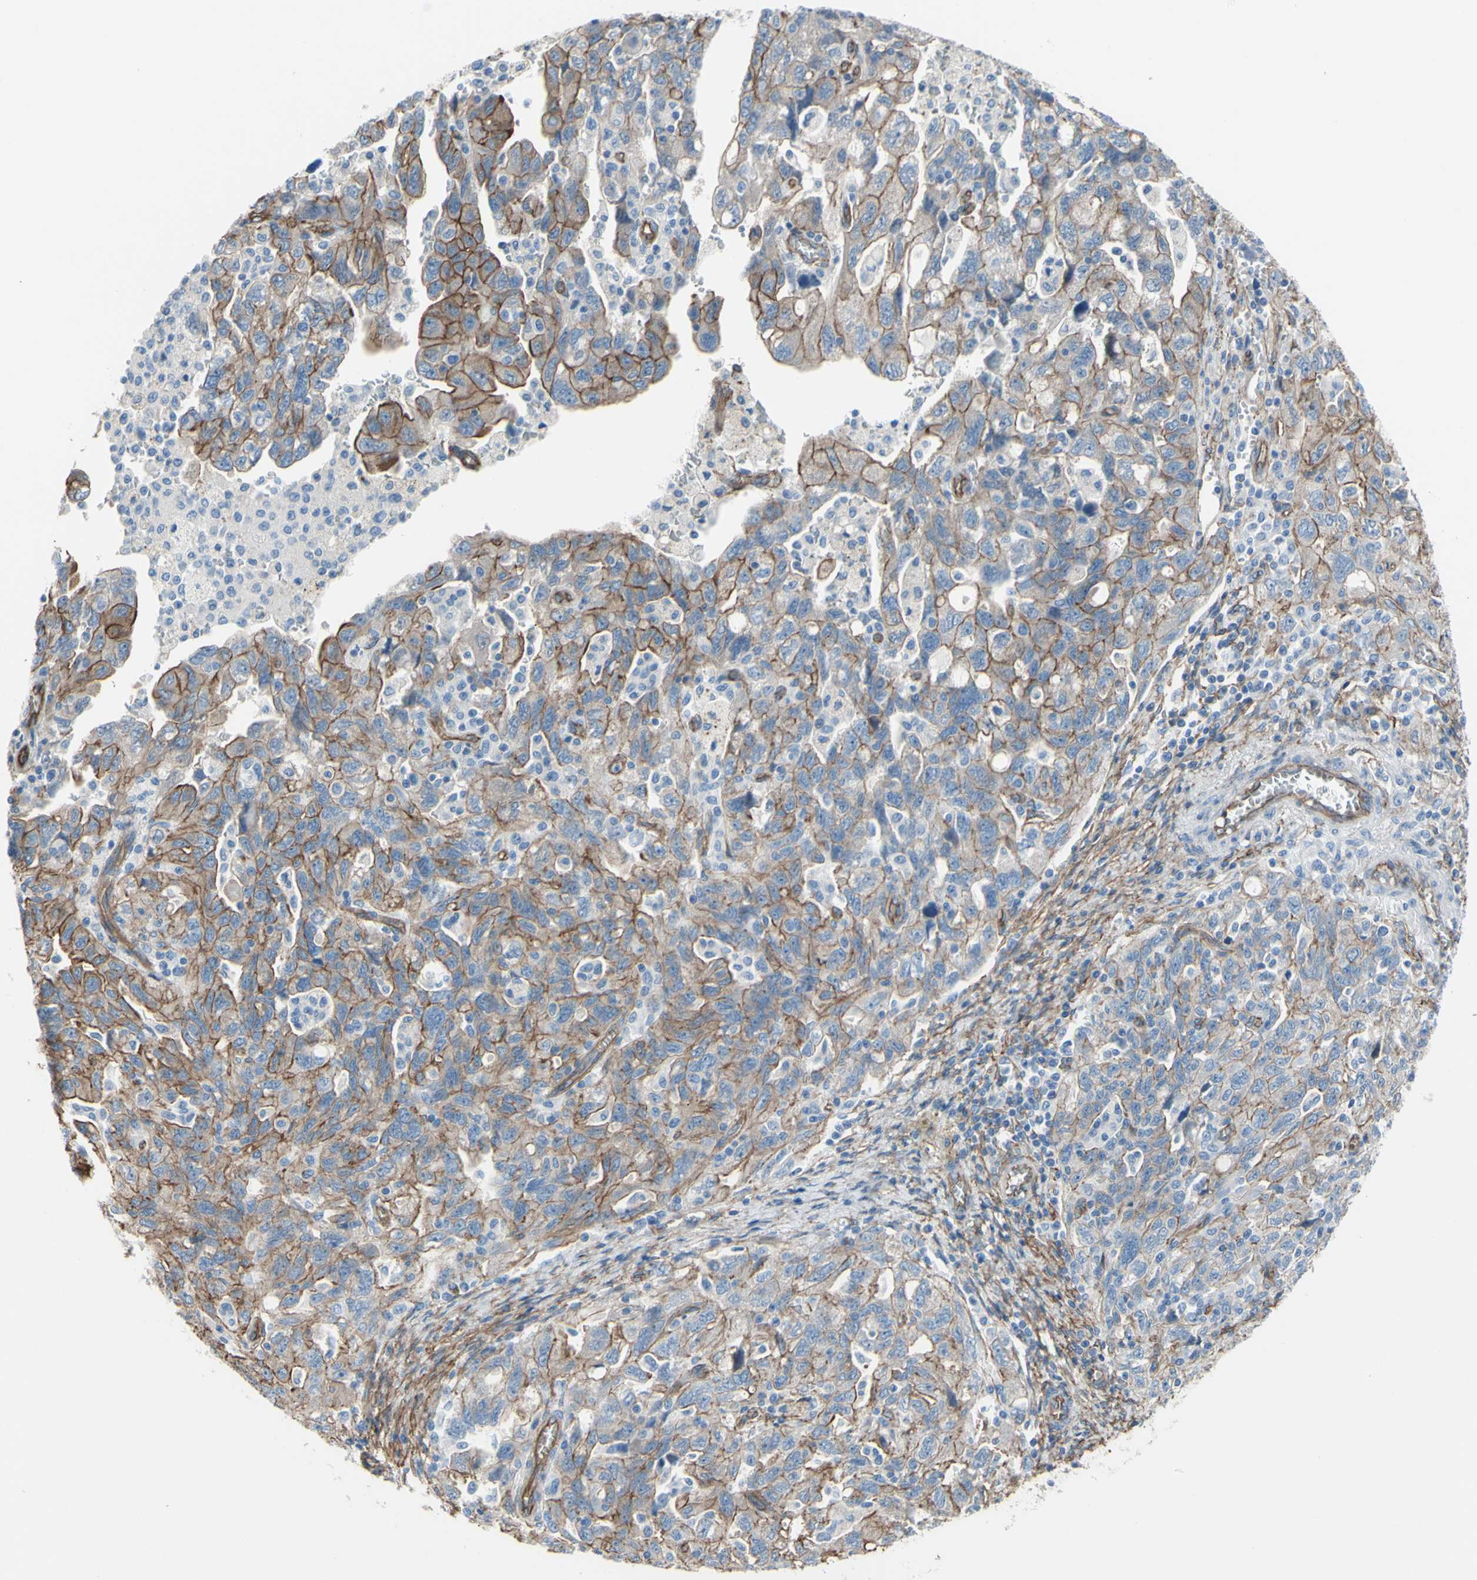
{"staining": {"intensity": "moderate", "quantity": ">75%", "location": "cytoplasmic/membranous"}, "tissue": "ovarian cancer", "cell_type": "Tumor cells", "image_type": "cancer", "snomed": [{"axis": "morphology", "description": "Carcinoma, NOS"}, {"axis": "morphology", "description": "Cystadenocarcinoma, serous, NOS"}, {"axis": "topography", "description": "Ovary"}], "caption": "Protein staining shows moderate cytoplasmic/membranous positivity in about >75% of tumor cells in serous cystadenocarcinoma (ovarian). Using DAB (3,3'-diaminobenzidine) (brown) and hematoxylin (blue) stains, captured at high magnification using brightfield microscopy.", "gene": "TPBG", "patient": {"sex": "female", "age": 69}}